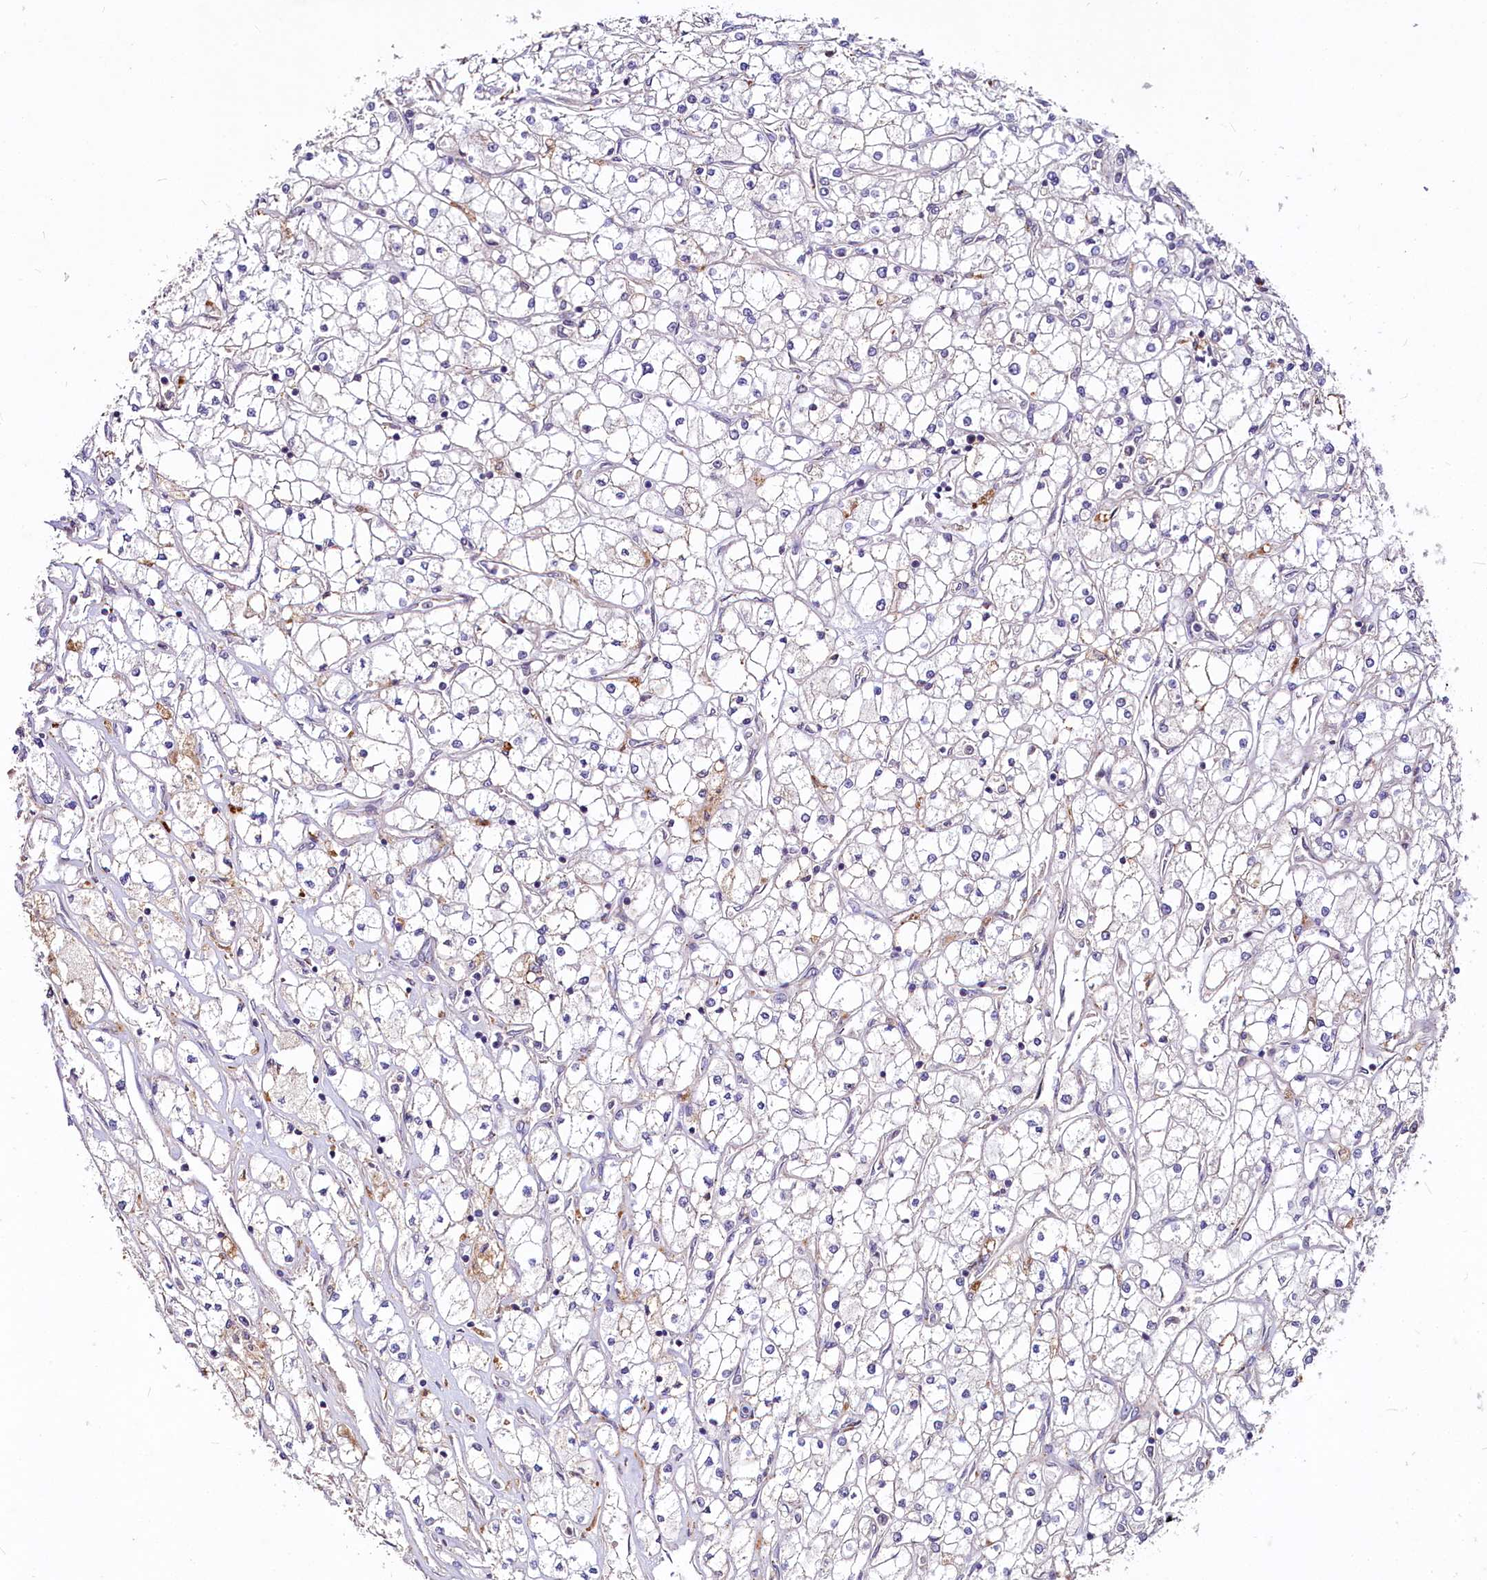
{"staining": {"intensity": "negative", "quantity": "none", "location": "none"}, "tissue": "renal cancer", "cell_type": "Tumor cells", "image_type": "cancer", "snomed": [{"axis": "morphology", "description": "Adenocarcinoma, NOS"}, {"axis": "topography", "description": "Kidney"}], "caption": "High magnification brightfield microscopy of renal cancer stained with DAB (3,3'-diaminobenzidine) (brown) and counterstained with hematoxylin (blue): tumor cells show no significant staining.", "gene": "C11orf86", "patient": {"sex": "male", "age": 80}}